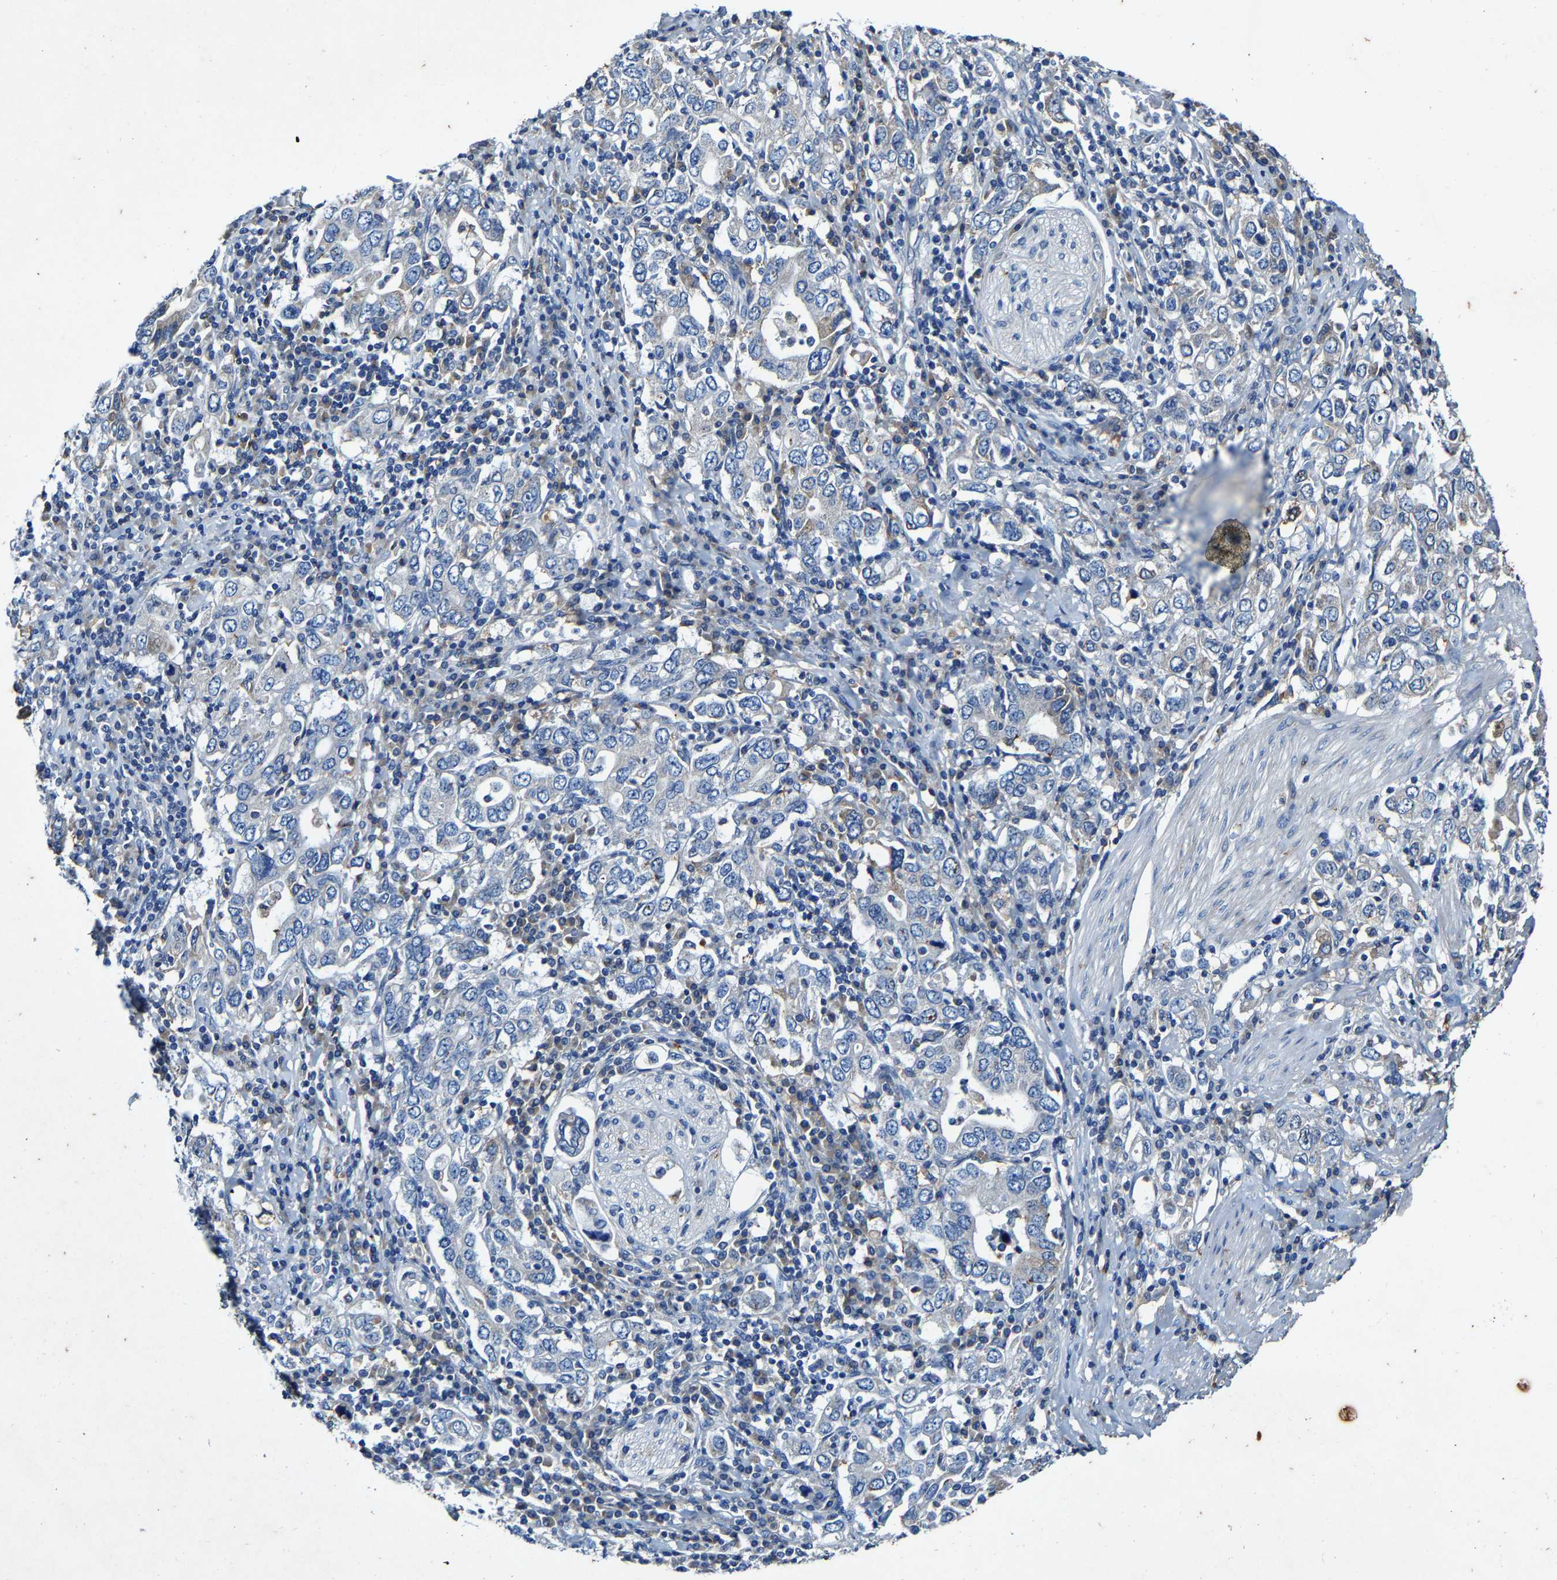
{"staining": {"intensity": "negative", "quantity": "none", "location": "none"}, "tissue": "stomach cancer", "cell_type": "Tumor cells", "image_type": "cancer", "snomed": [{"axis": "morphology", "description": "Adenocarcinoma, NOS"}, {"axis": "topography", "description": "Stomach, upper"}], "caption": "There is no significant positivity in tumor cells of adenocarcinoma (stomach).", "gene": "SLC25A25", "patient": {"sex": "male", "age": 62}}